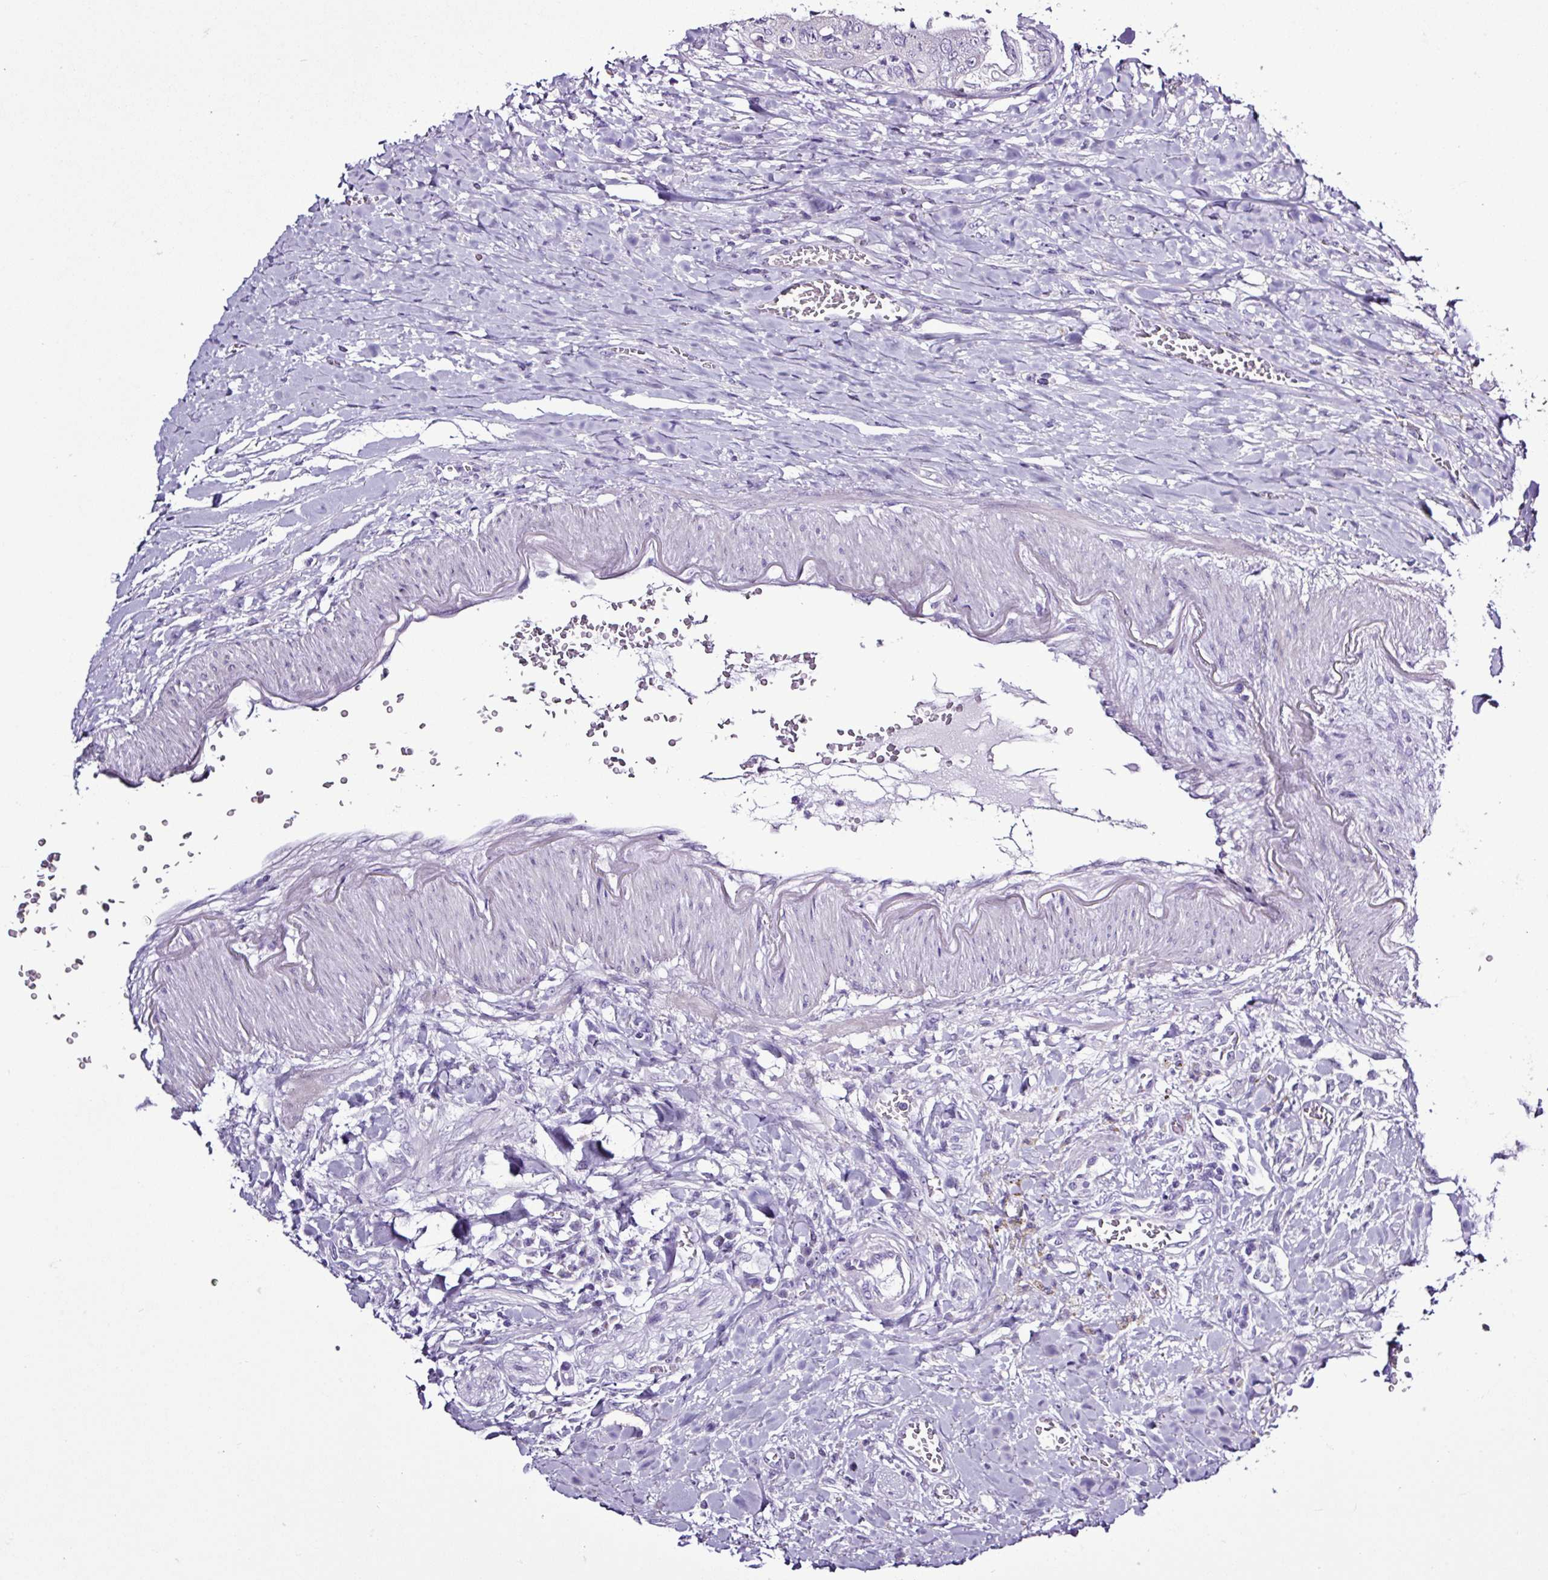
{"staining": {"intensity": "negative", "quantity": "none", "location": "none"}, "tissue": "colorectal cancer", "cell_type": "Tumor cells", "image_type": "cancer", "snomed": [{"axis": "morphology", "description": "Adenocarcinoma, NOS"}, {"axis": "topography", "description": "Rectum"}], "caption": "This is an IHC photomicrograph of human colorectal cancer. There is no positivity in tumor cells.", "gene": "ALDH3A1", "patient": {"sex": "male", "age": 63}}